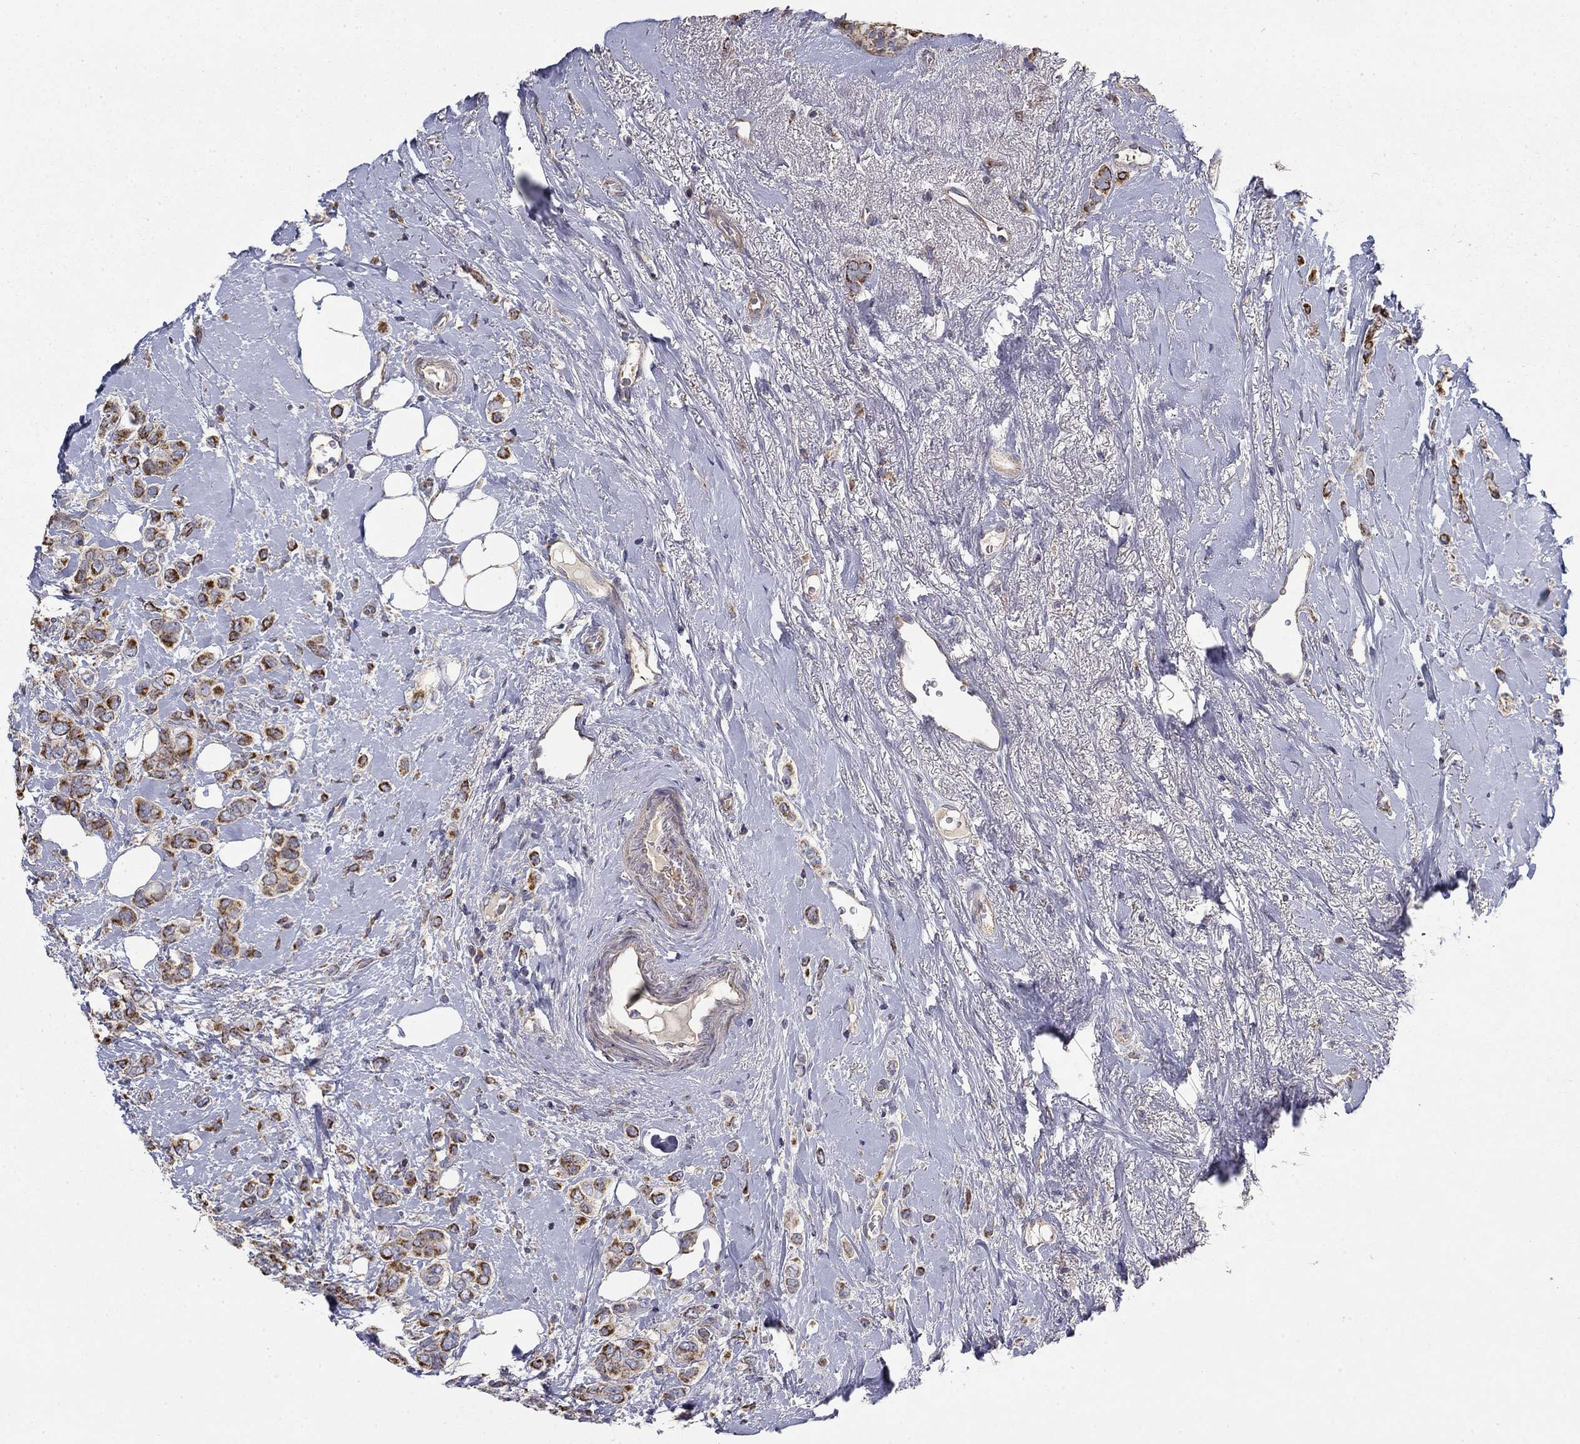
{"staining": {"intensity": "strong", "quantity": "25%-75%", "location": "cytoplasmic/membranous"}, "tissue": "breast cancer", "cell_type": "Tumor cells", "image_type": "cancer", "snomed": [{"axis": "morphology", "description": "Lobular carcinoma"}, {"axis": "topography", "description": "Breast"}], "caption": "Tumor cells demonstrate strong cytoplasmic/membranous staining in approximately 25%-75% of cells in breast cancer.", "gene": "MMAA", "patient": {"sex": "female", "age": 66}}